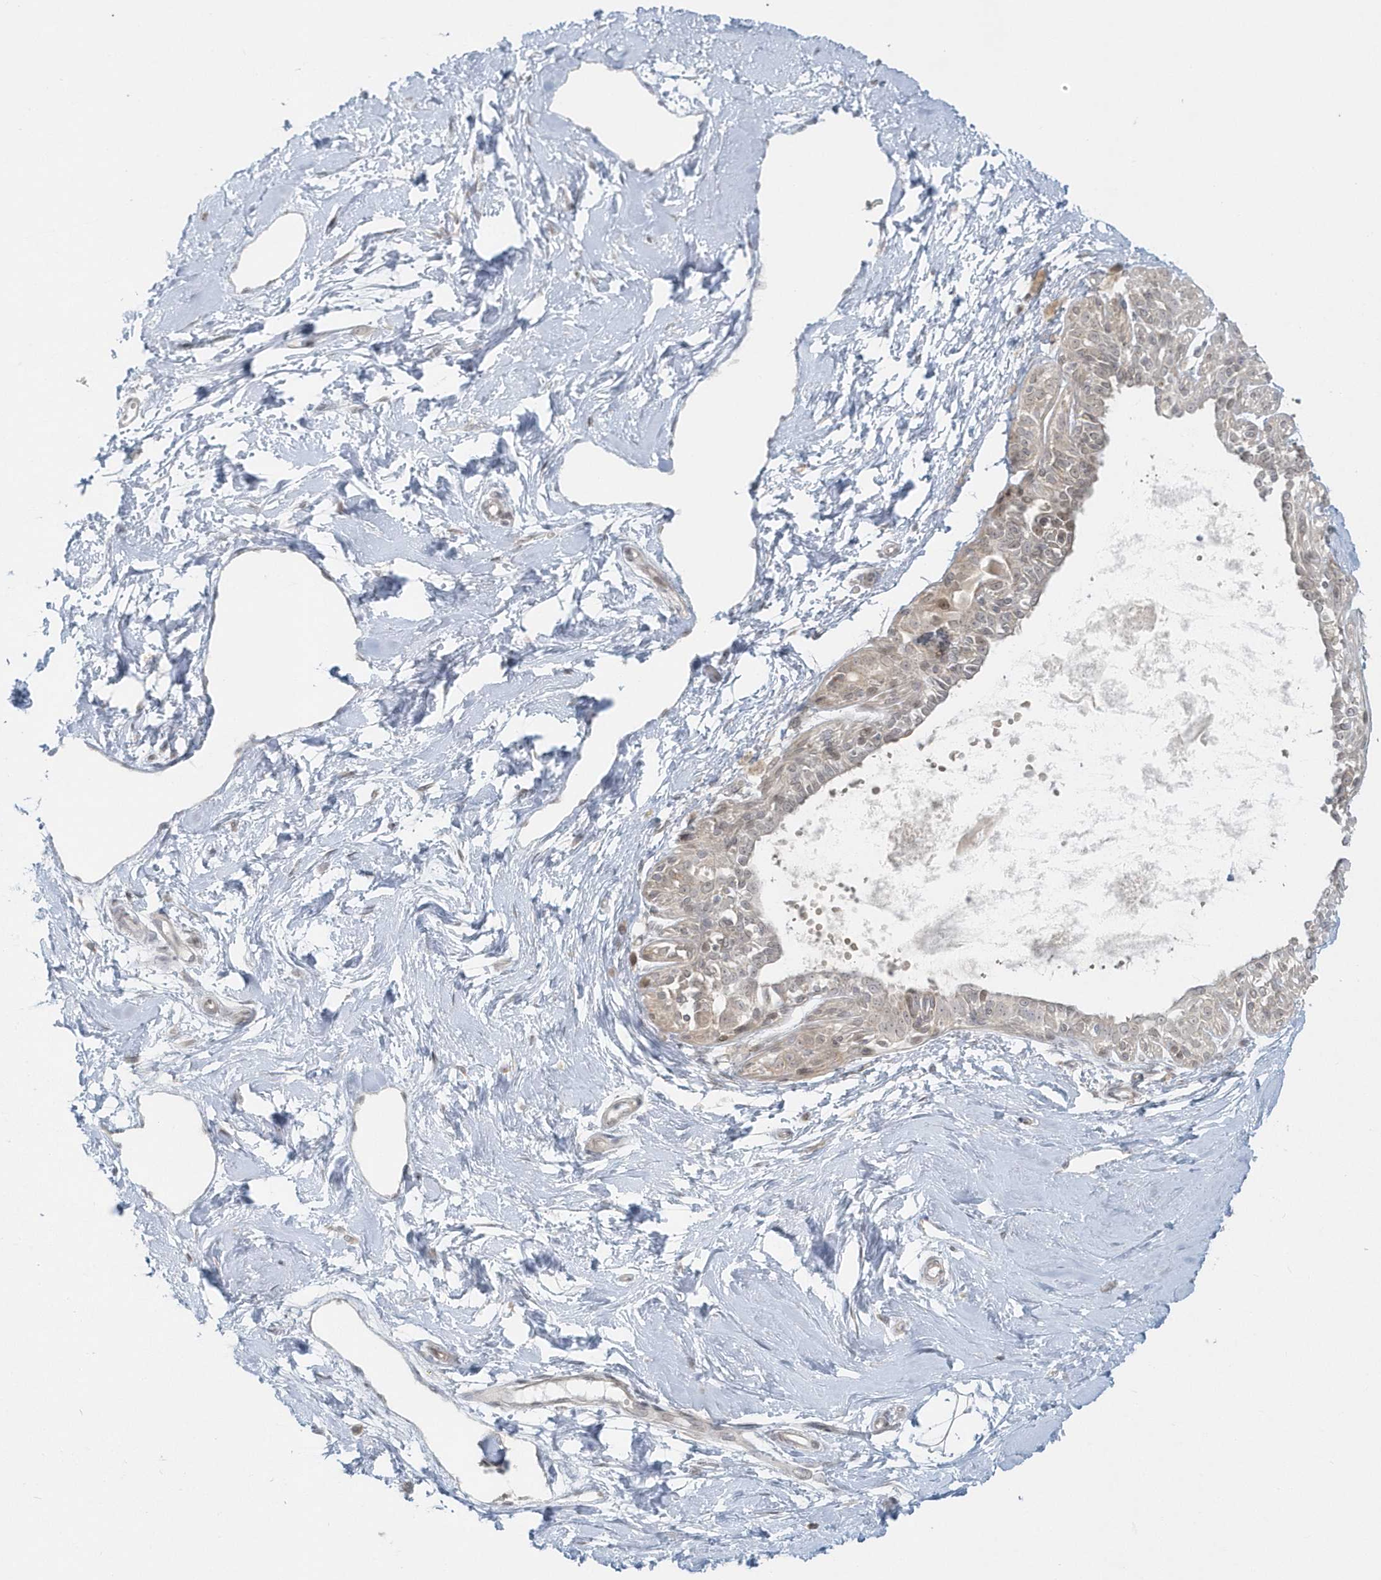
{"staining": {"intensity": "negative", "quantity": "none", "location": "none"}, "tissue": "breast", "cell_type": "Adipocytes", "image_type": "normal", "snomed": [{"axis": "morphology", "description": "Normal tissue, NOS"}, {"axis": "topography", "description": "Breast"}], "caption": "This is an immunohistochemistry histopathology image of unremarkable human breast. There is no positivity in adipocytes.", "gene": "BLTP3A", "patient": {"sex": "female", "age": 45}}